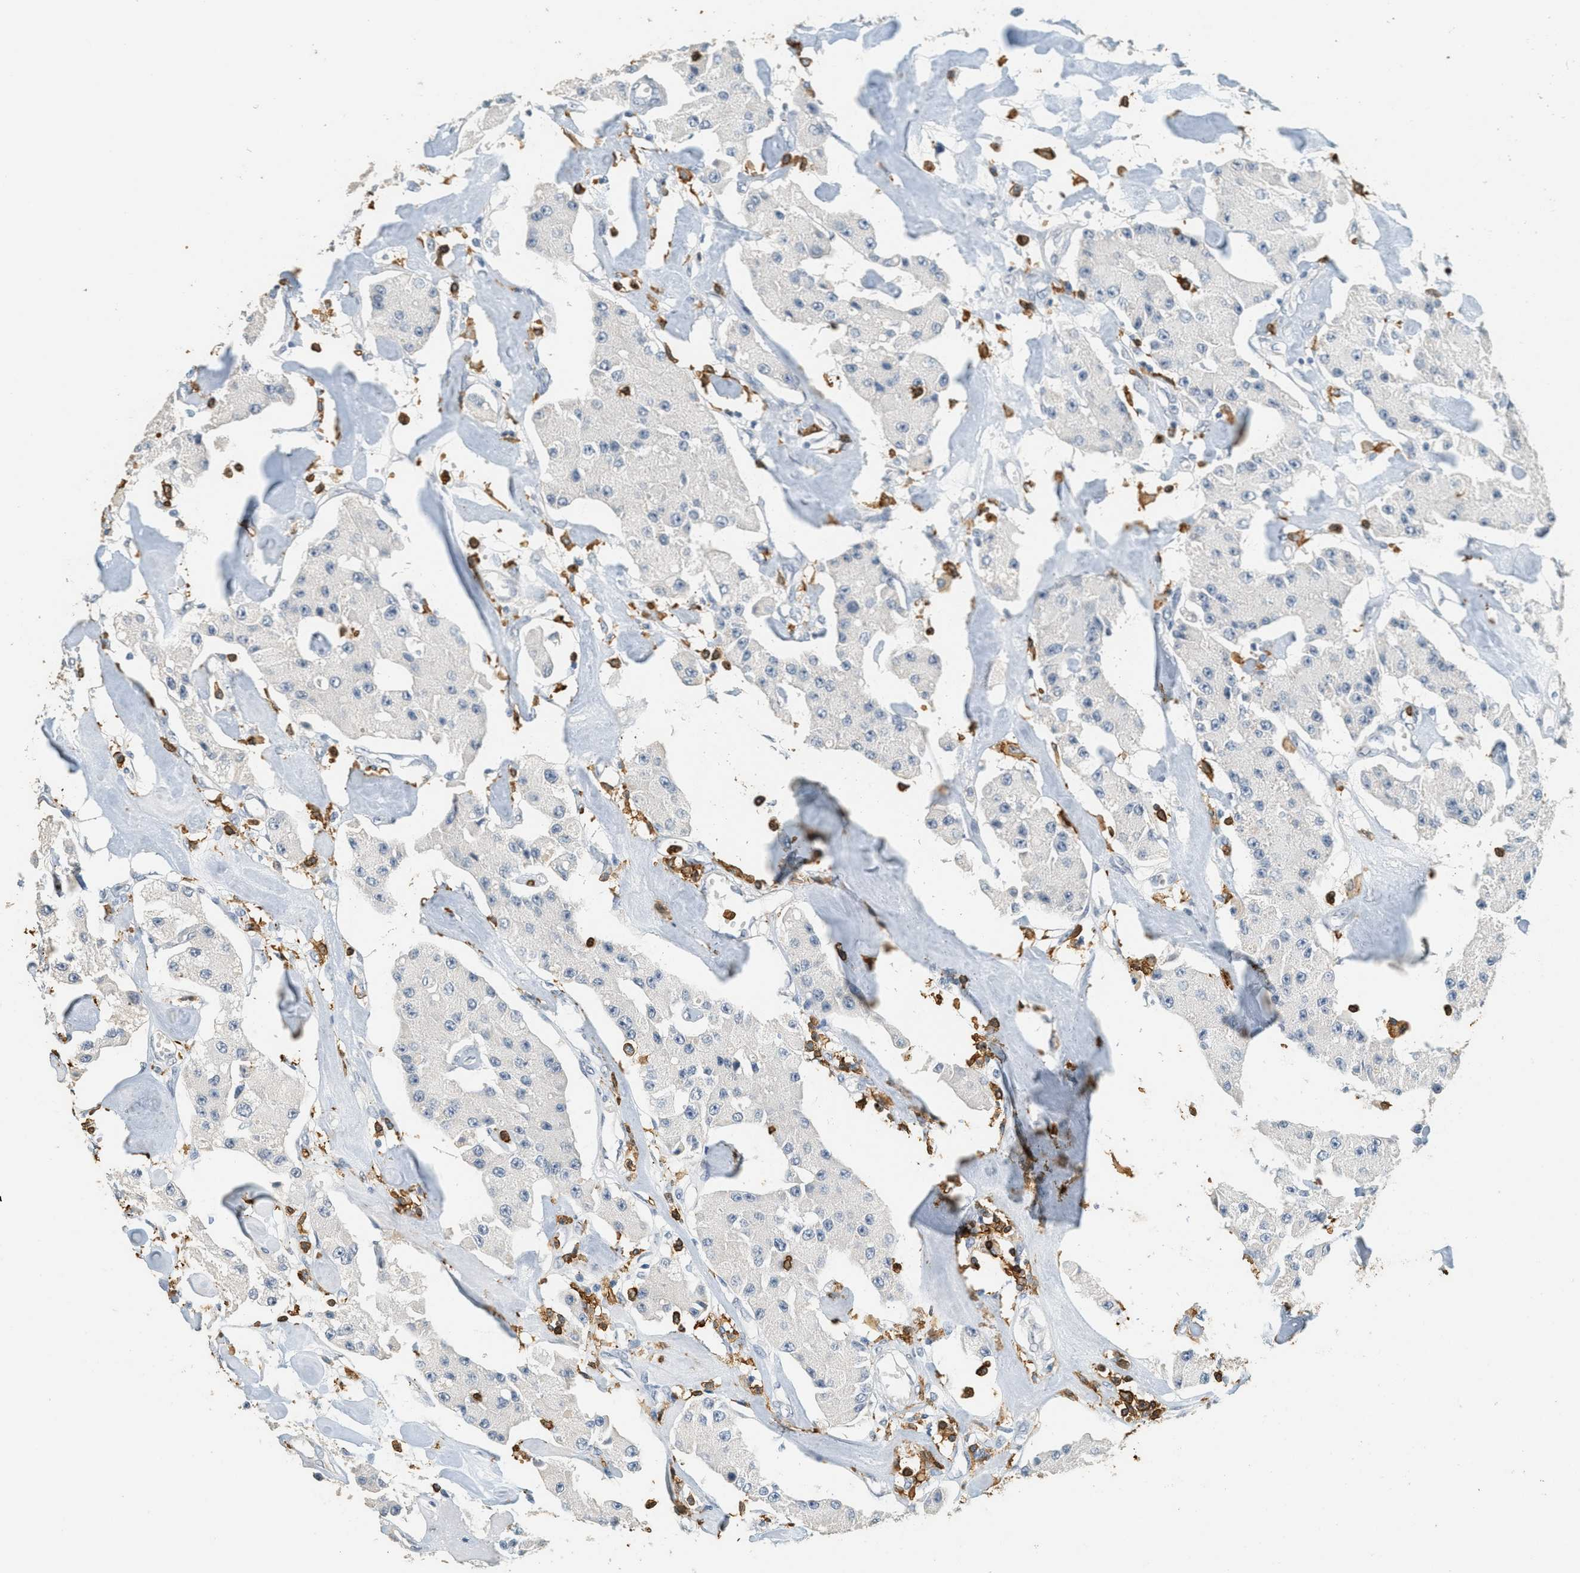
{"staining": {"intensity": "negative", "quantity": "none", "location": "none"}, "tissue": "carcinoid", "cell_type": "Tumor cells", "image_type": "cancer", "snomed": [{"axis": "morphology", "description": "Carcinoid, malignant, NOS"}, {"axis": "topography", "description": "Pancreas"}], "caption": "A high-resolution histopathology image shows IHC staining of carcinoid, which displays no significant expression in tumor cells.", "gene": "LSP1", "patient": {"sex": "male", "age": 41}}